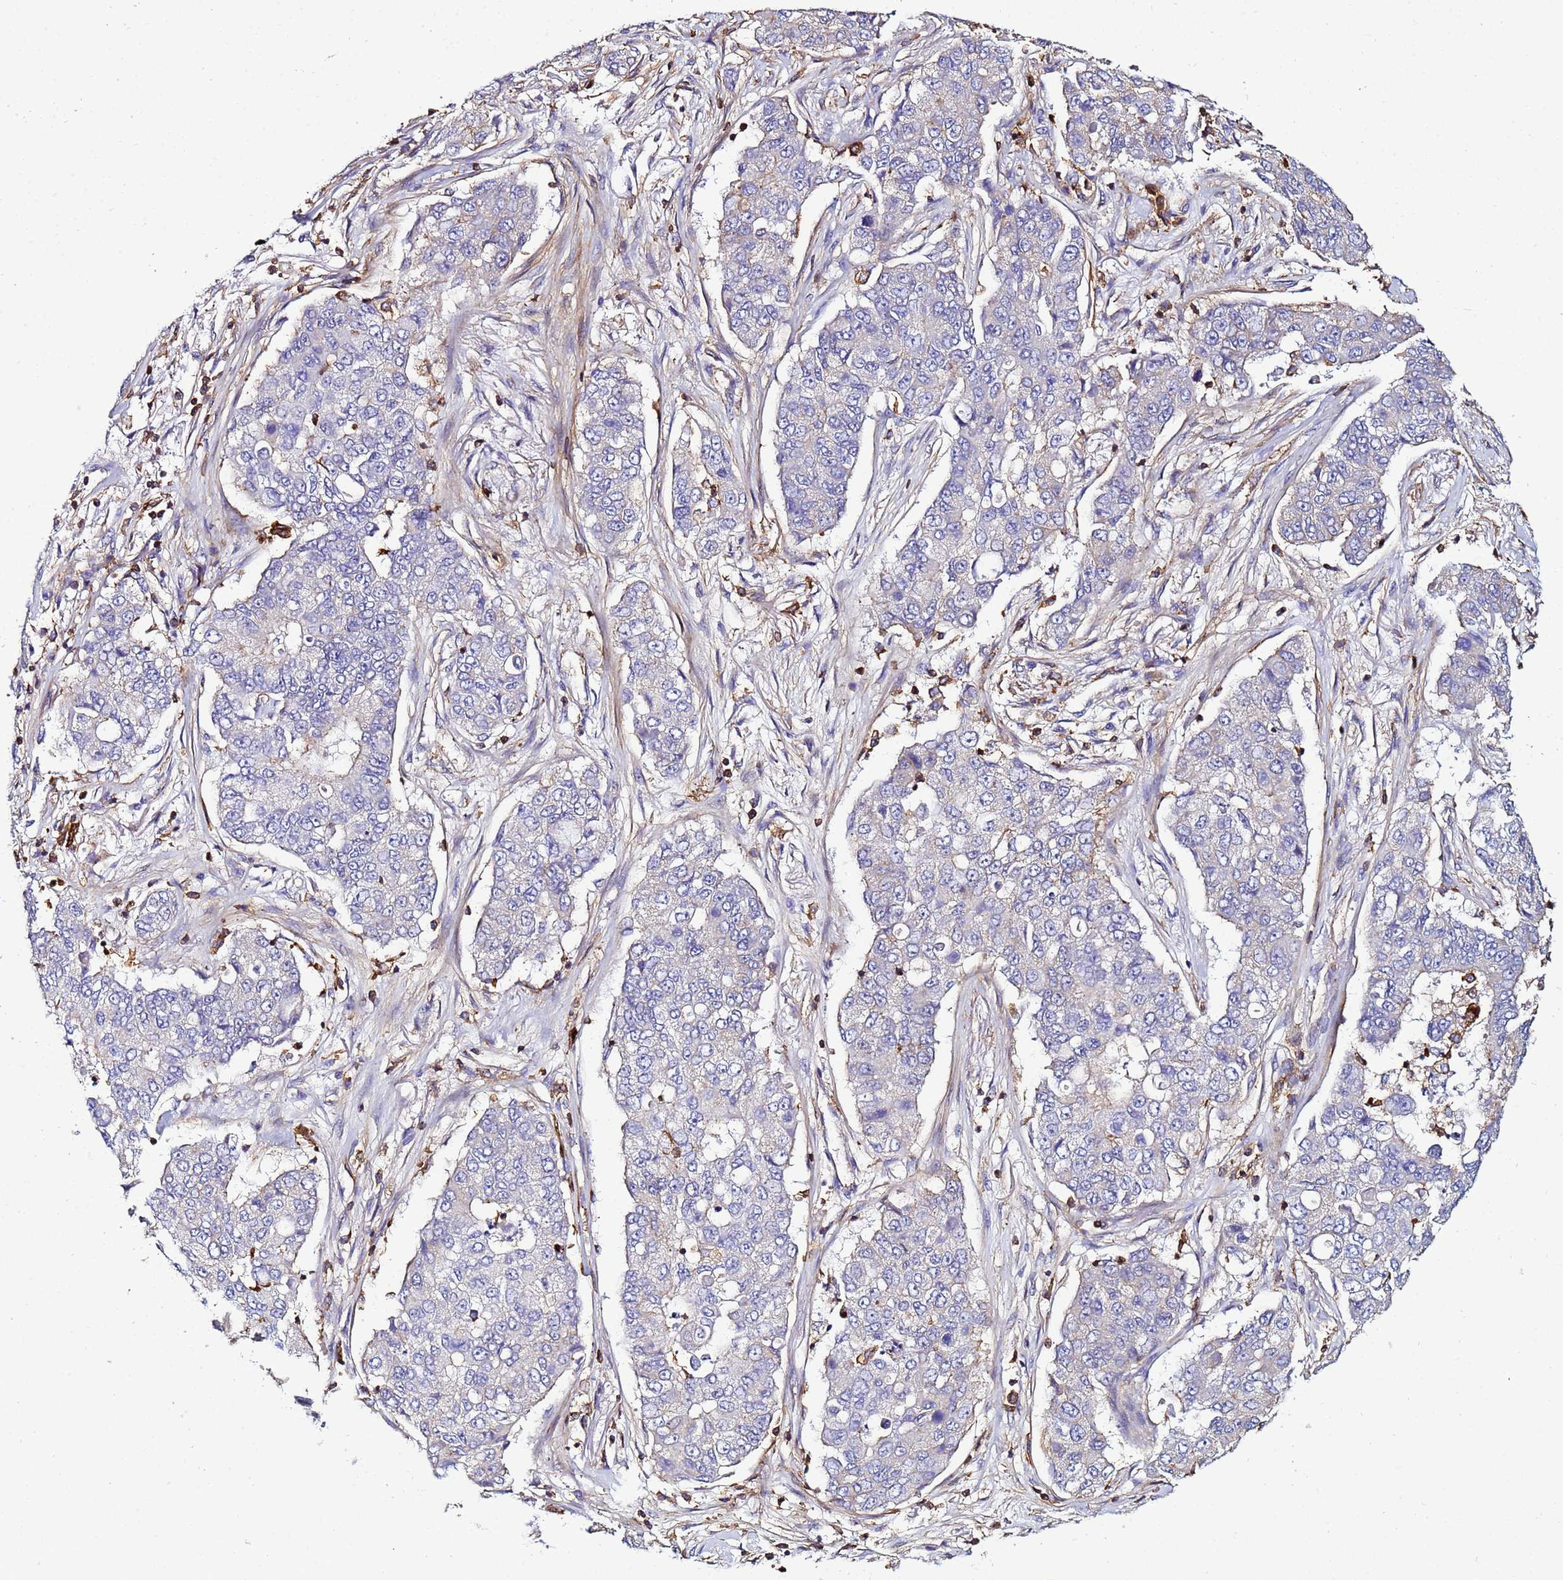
{"staining": {"intensity": "negative", "quantity": "none", "location": "none"}, "tissue": "lung cancer", "cell_type": "Tumor cells", "image_type": "cancer", "snomed": [{"axis": "morphology", "description": "Squamous cell carcinoma, NOS"}, {"axis": "topography", "description": "Lung"}], "caption": "Lung squamous cell carcinoma was stained to show a protein in brown. There is no significant expression in tumor cells.", "gene": "ACTB", "patient": {"sex": "male", "age": 74}}